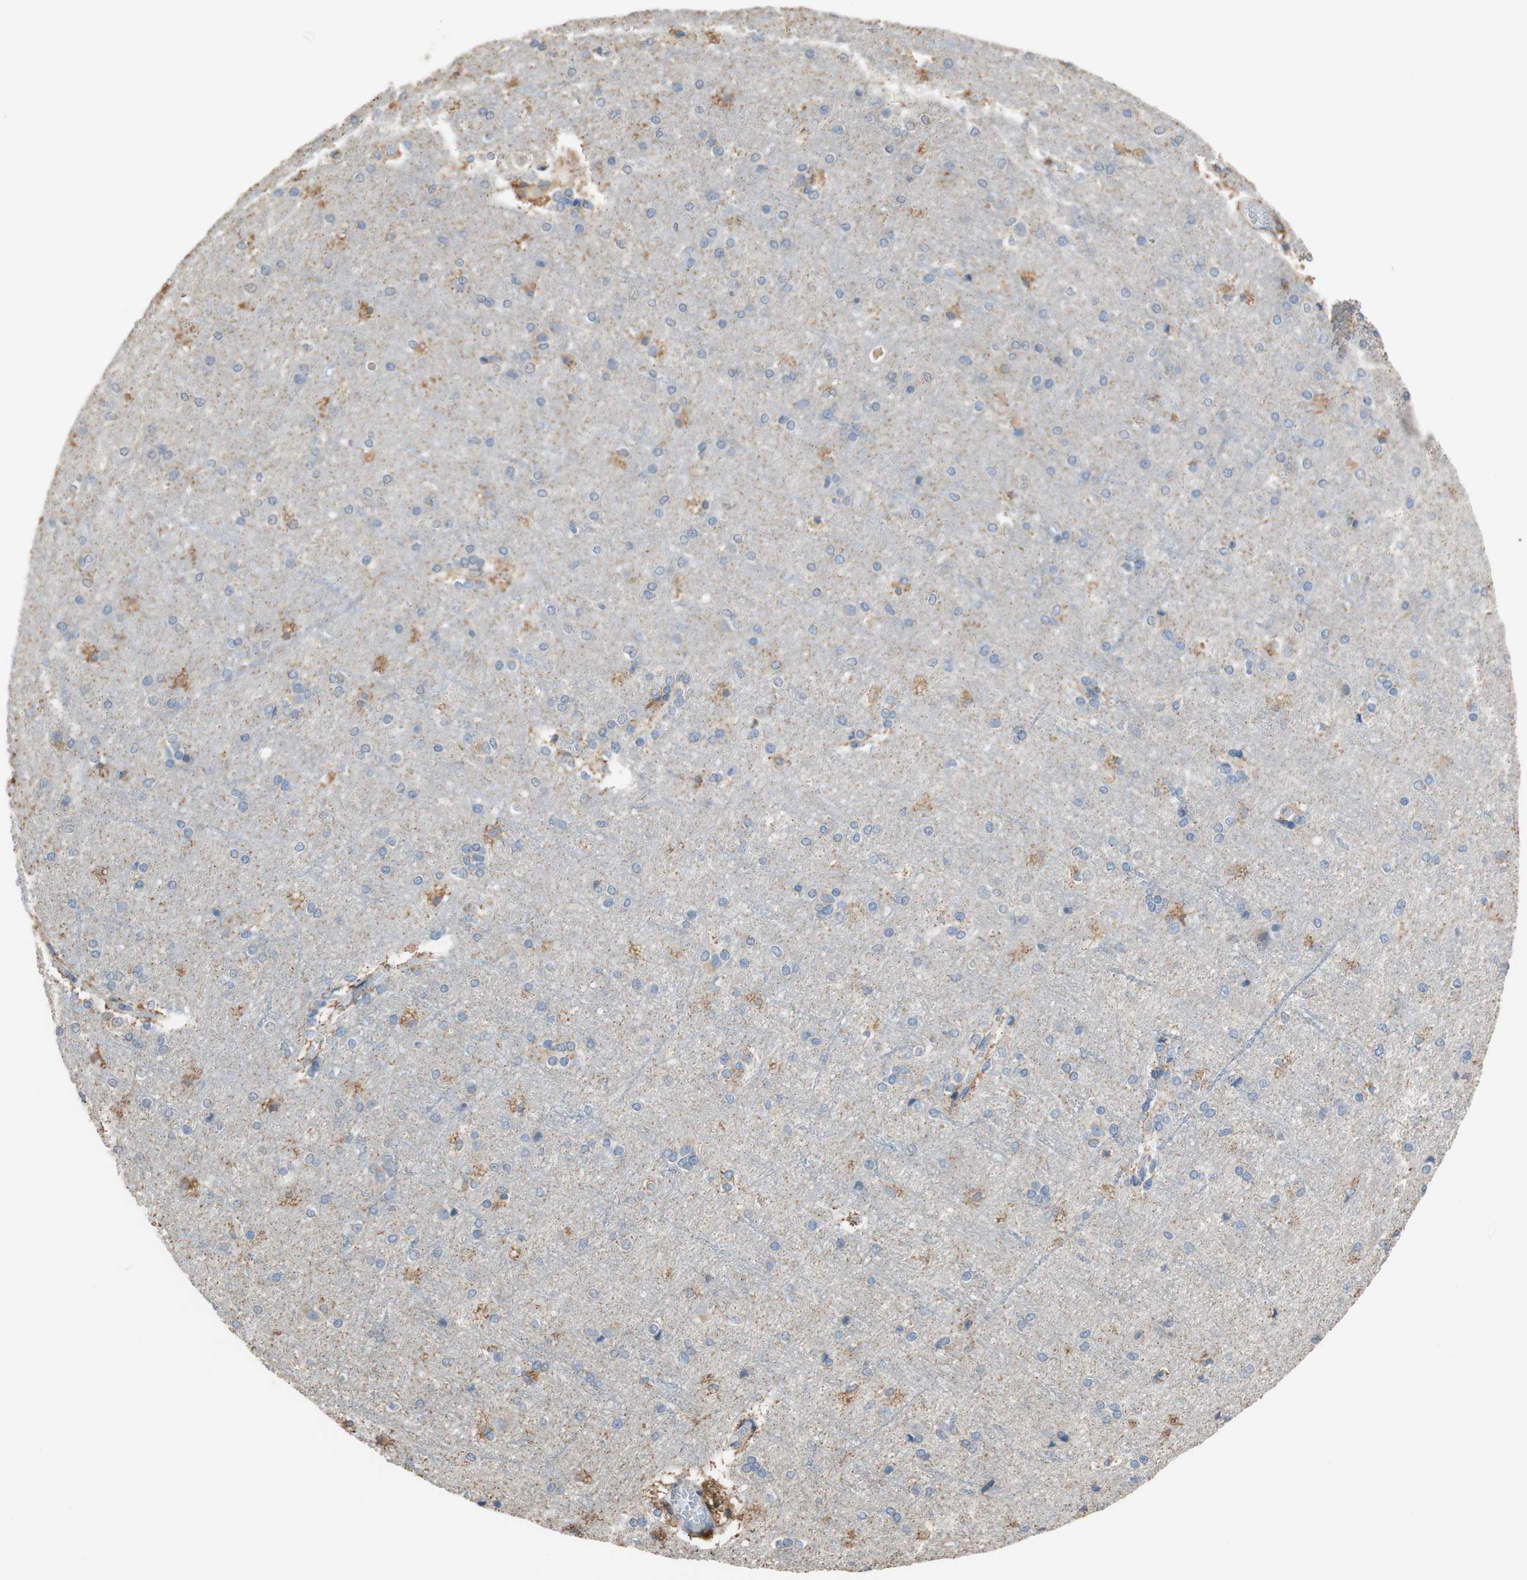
{"staining": {"intensity": "negative", "quantity": "none", "location": "none"}, "tissue": "cerebral cortex", "cell_type": "Endothelial cells", "image_type": "normal", "snomed": [{"axis": "morphology", "description": "Normal tissue, NOS"}, {"axis": "topography", "description": "Cerebral cortex"}], "caption": "Histopathology image shows no significant protein expression in endothelial cells of normal cerebral cortex. The staining is performed using DAB (3,3'-diaminobenzidine) brown chromogen with nuclei counter-stained in using hematoxylin.", "gene": "ALDH1A2", "patient": {"sex": "female", "age": 54}}